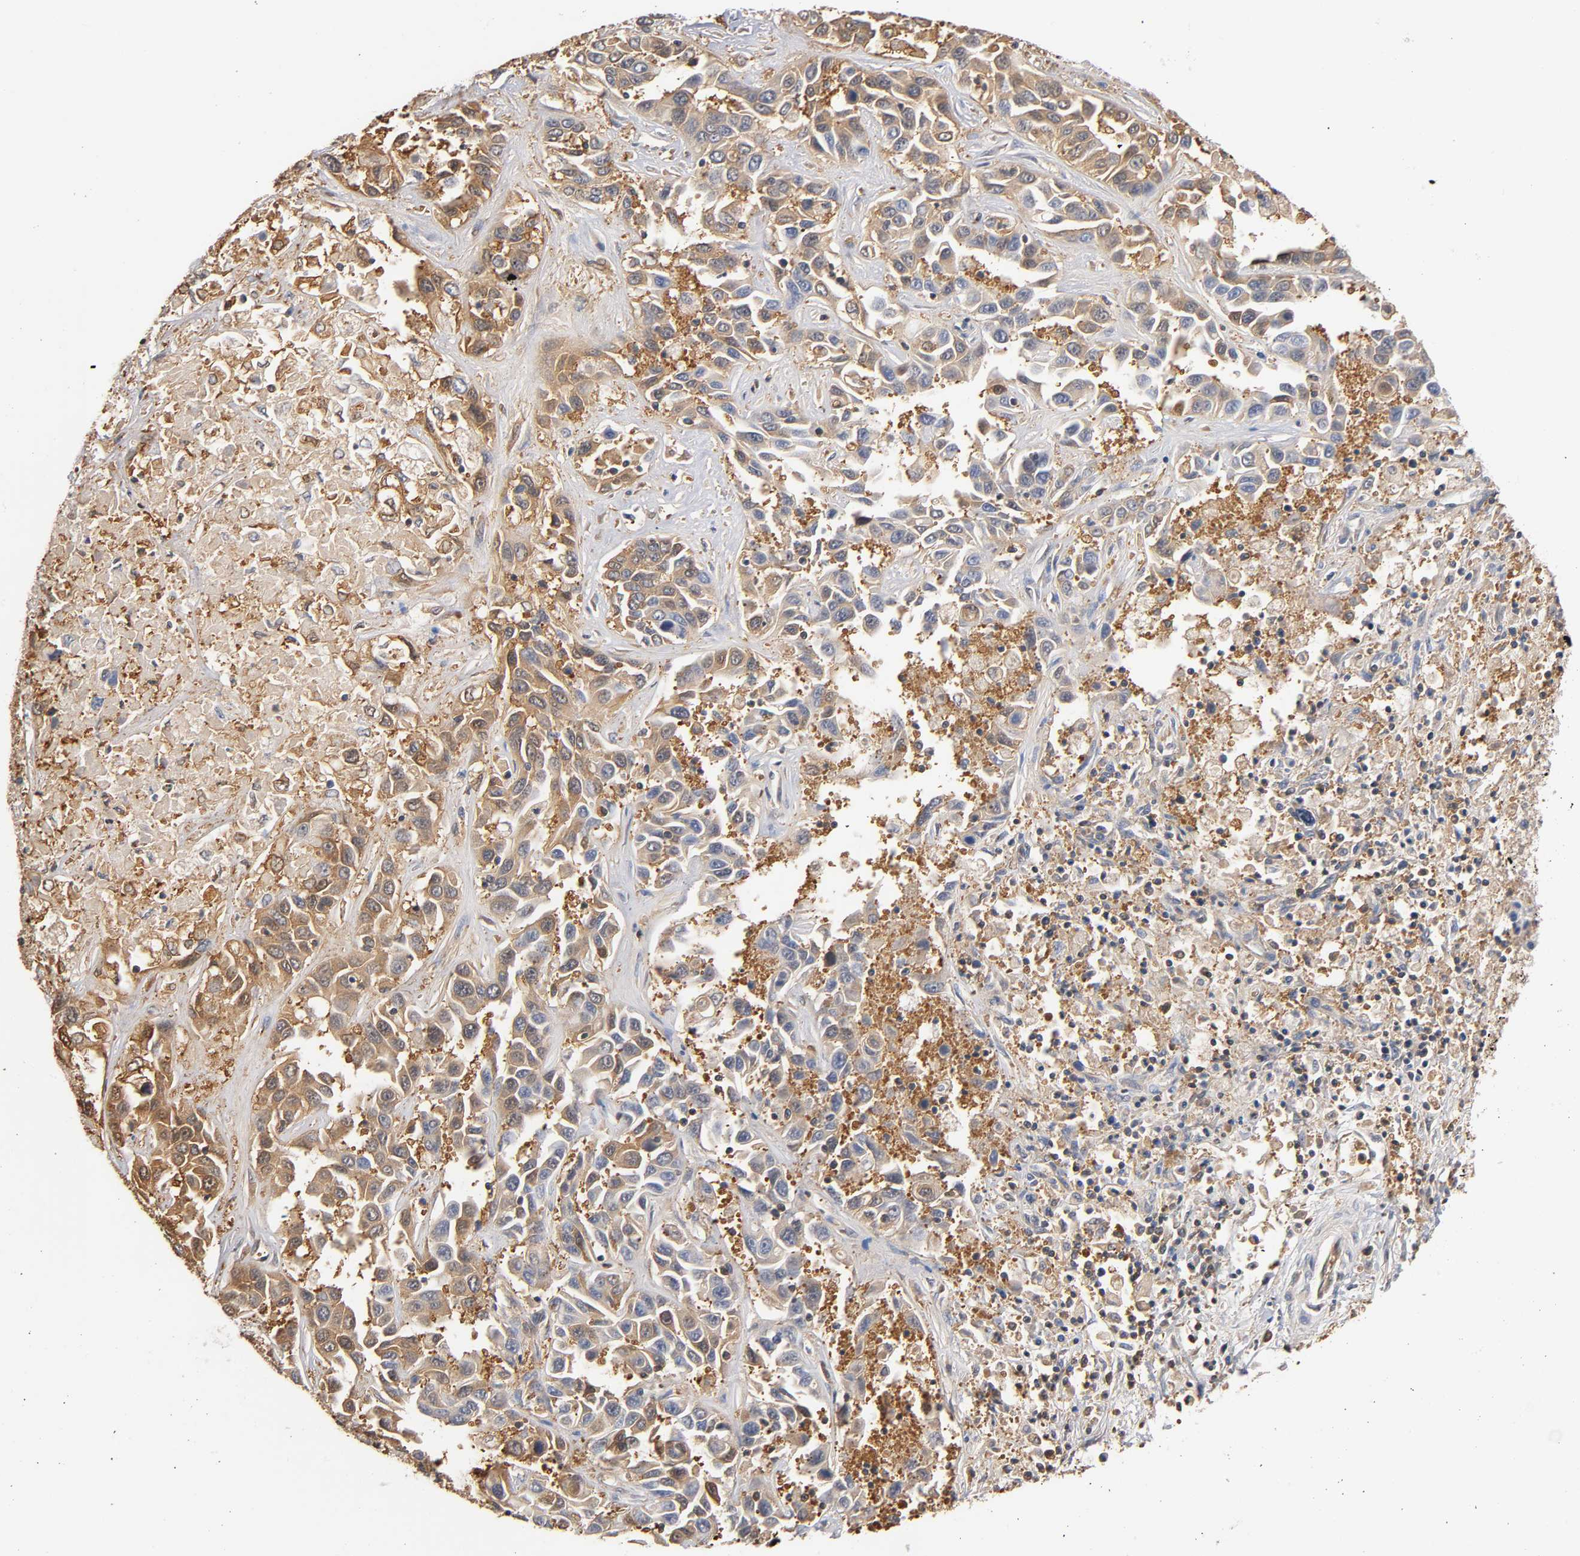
{"staining": {"intensity": "weak", "quantity": "25%-75%", "location": "cytoplasmic/membranous"}, "tissue": "liver cancer", "cell_type": "Tumor cells", "image_type": "cancer", "snomed": [{"axis": "morphology", "description": "Cholangiocarcinoma"}, {"axis": "topography", "description": "Liver"}], "caption": "Brown immunohistochemical staining in human liver cholangiocarcinoma reveals weak cytoplasmic/membranous positivity in about 25%-75% of tumor cells.", "gene": "ALDOA", "patient": {"sex": "female", "age": 52}}